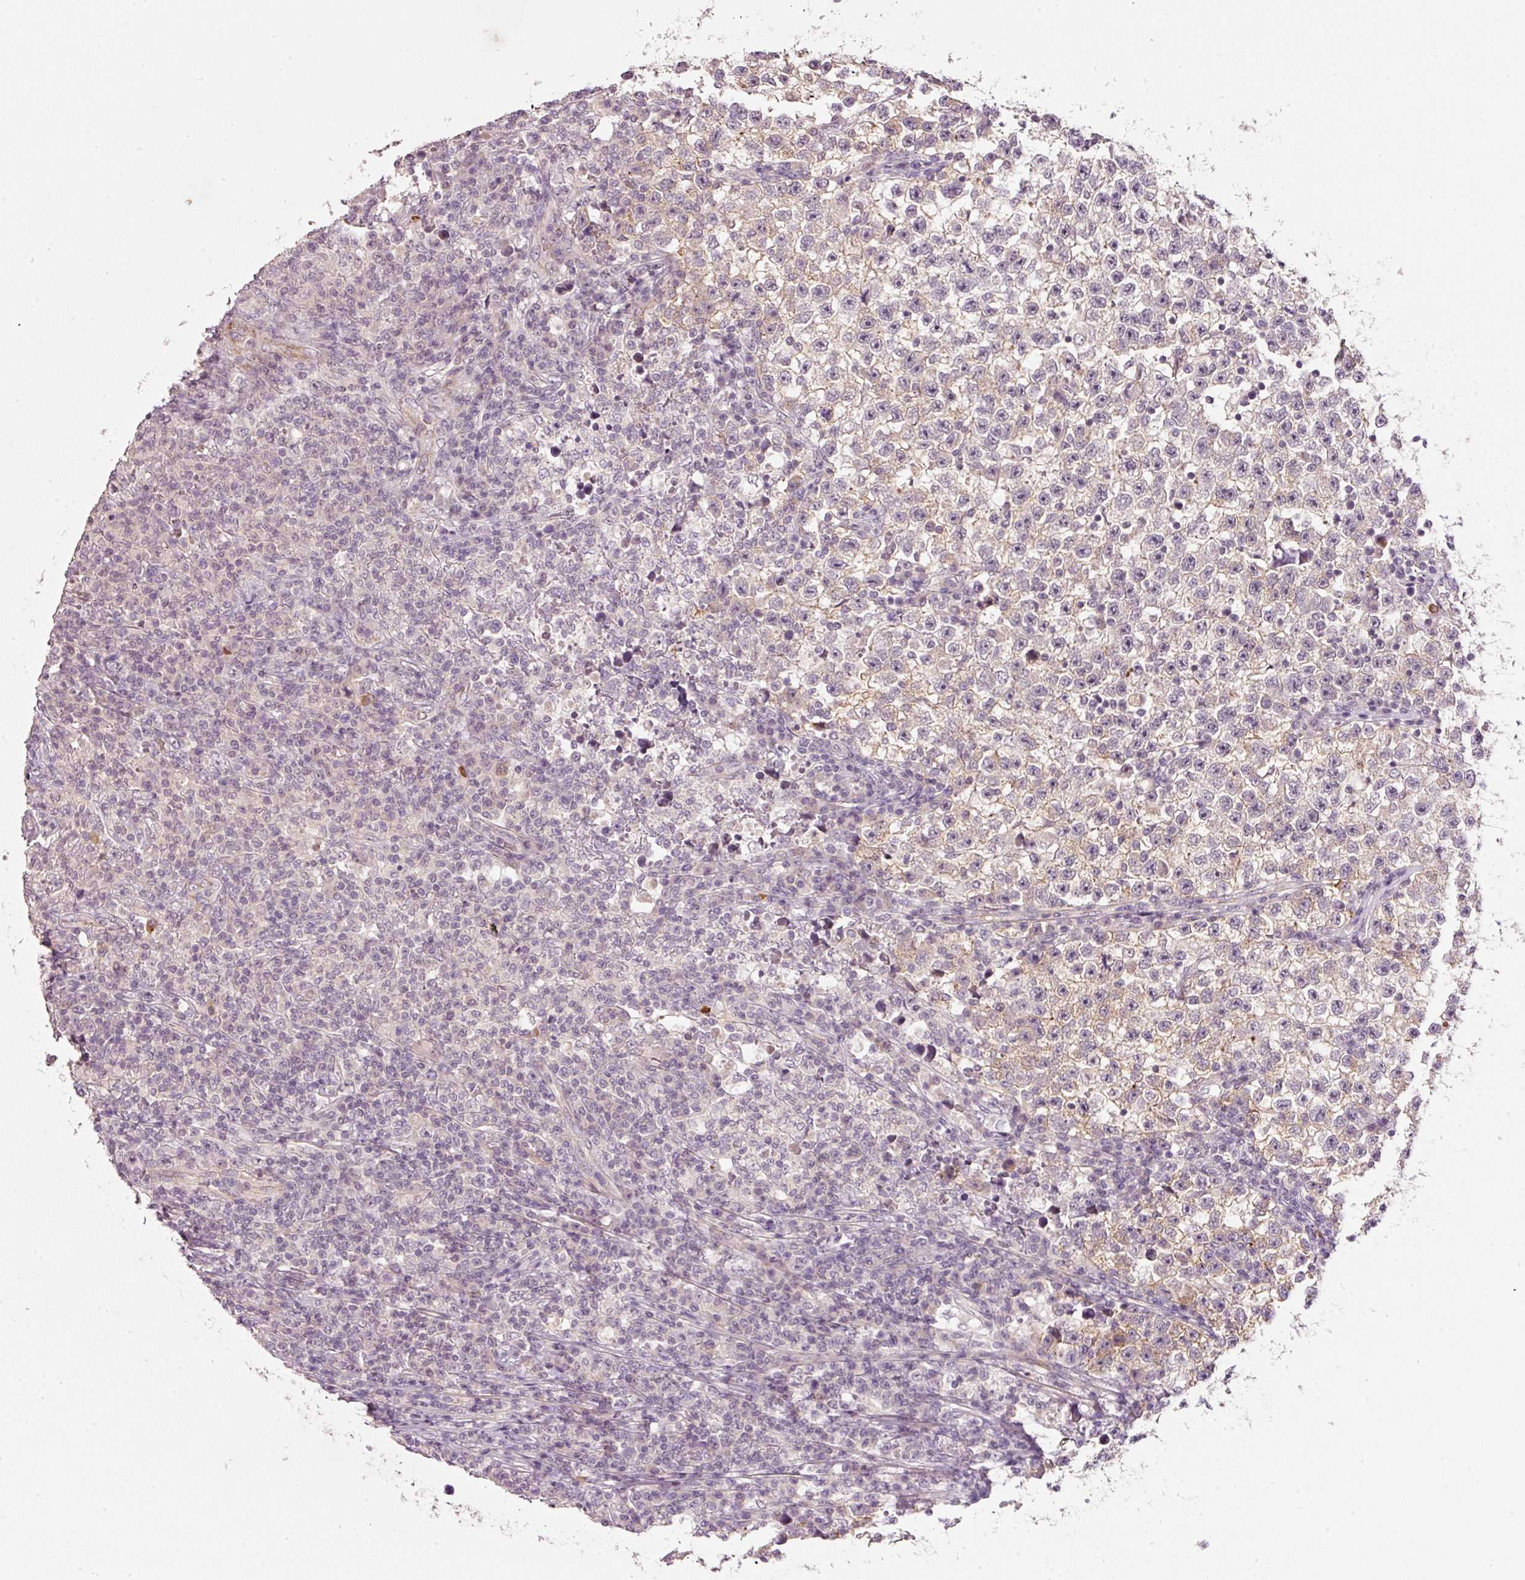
{"staining": {"intensity": "weak", "quantity": "<25%", "location": "cytoplasmic/membranous"}, "tissue": "testis cancer", "cell_type": "Tumor cells", "image_type": "cancer", "snomed": [{"axis": "morphology", "description": "Seminoma, NOS"}, {"axis": "topography", "description": "Testis"}], "caption": "Immunohistochemical staining of human seminoma (testis) reveals no significant expression in tumor cells.", "gene": "TIRAP", "patient": {"sex": "male", "age": 22}}